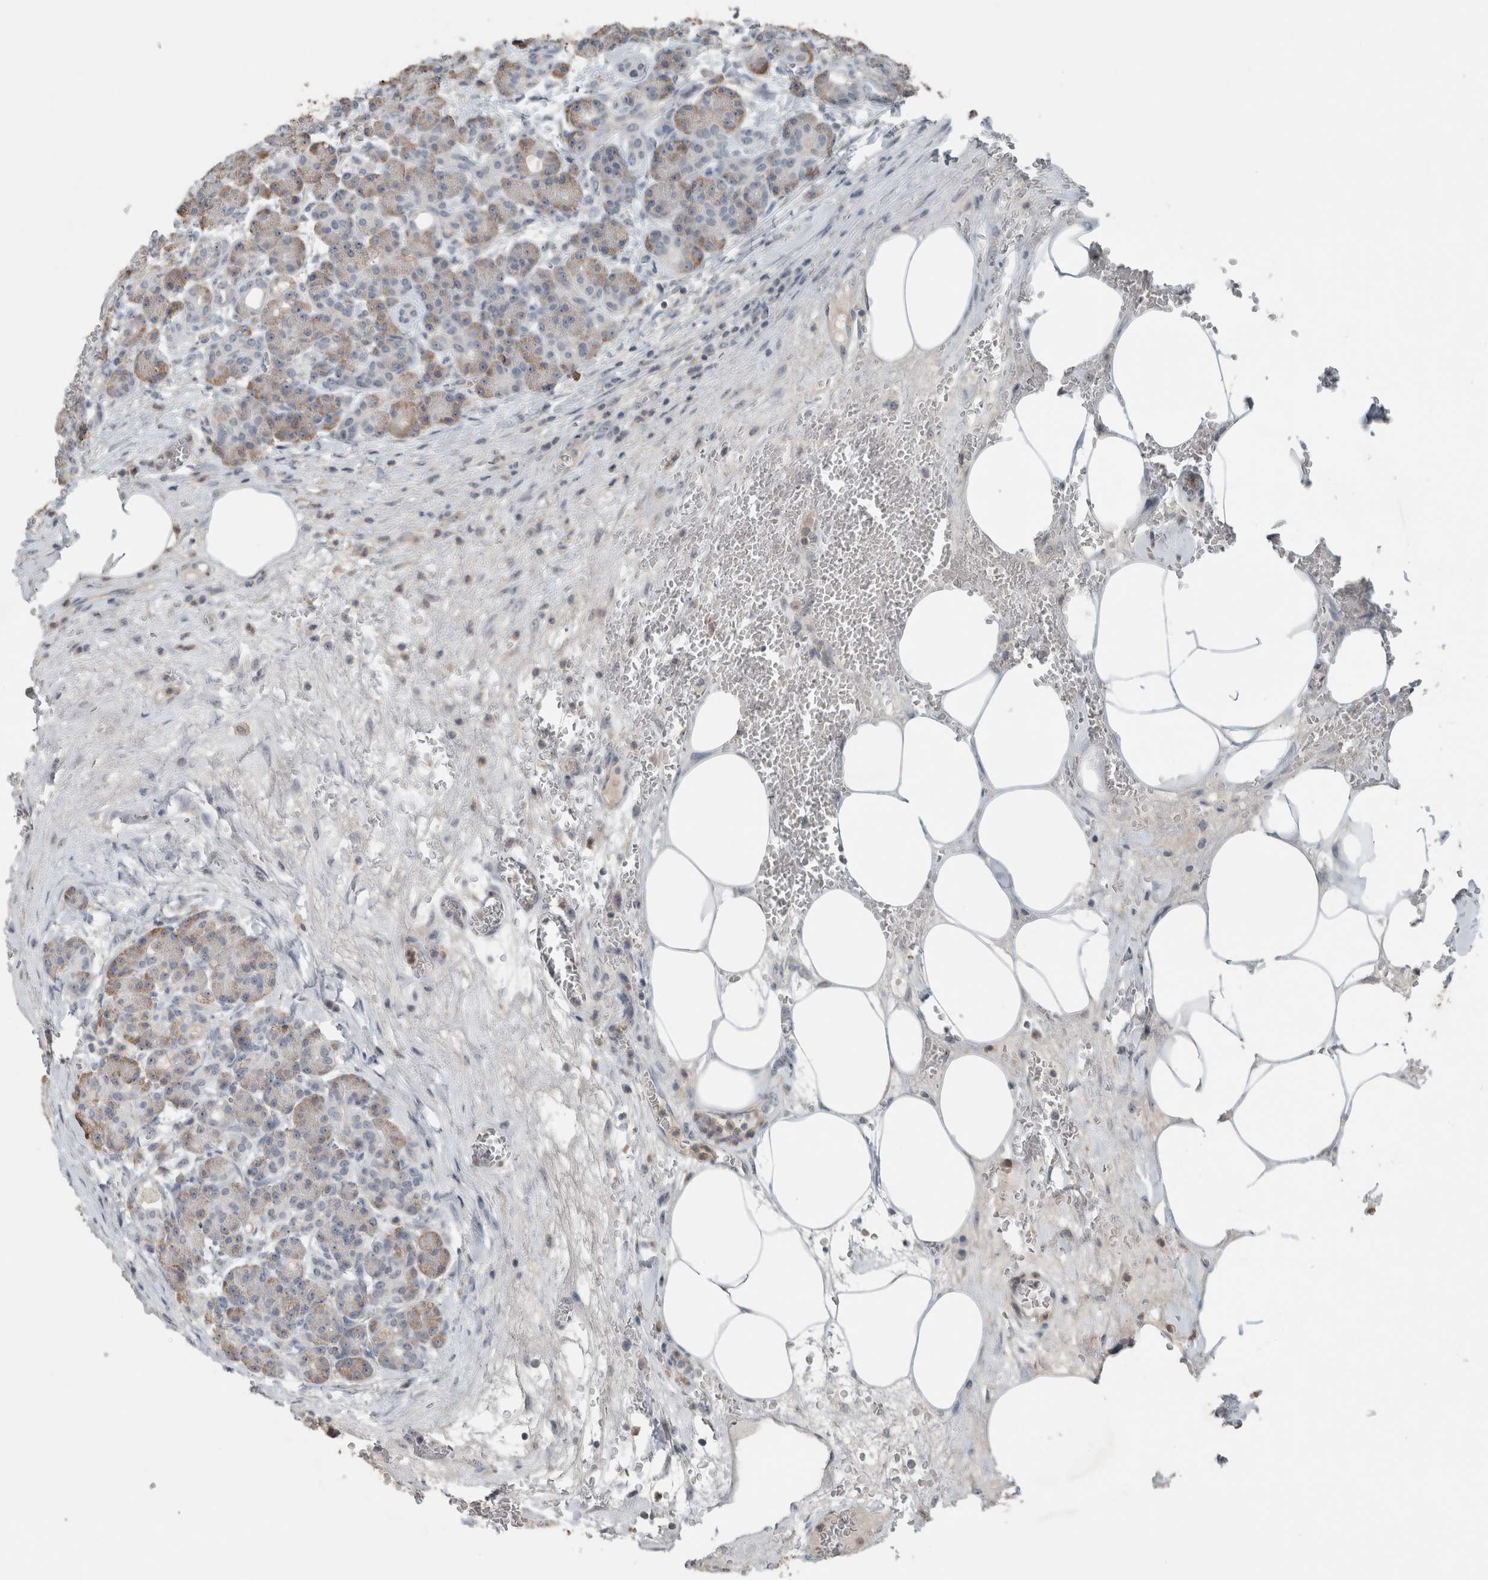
{"staining": {"intensity": "moderate", "quantity": "25%-75%", "location": "cytoplasmic/membranous,nuclear"}, "tissue": "pancreas", "cell_type": "Exocrine glandular cells", "image_type": "normal", "snomed": [{"axis": "morphology", "description": "Normal tissue, NOS"}, {"axis": "topography", "description": "Pancreas"}], "caption": "High-magnification brightfield microscopy of benign pancreas stained with DAB (3,3'-diaminobenzidine) (brown) and counterstained with hematoxylin (blue). exocrine glandular cells exhibit moderate cytoplasmic/membranous,nuclear staining is seen in about25%-75% of cells.", "gene": "RPF1", "patient": {"sex": "male", "age": 63}}